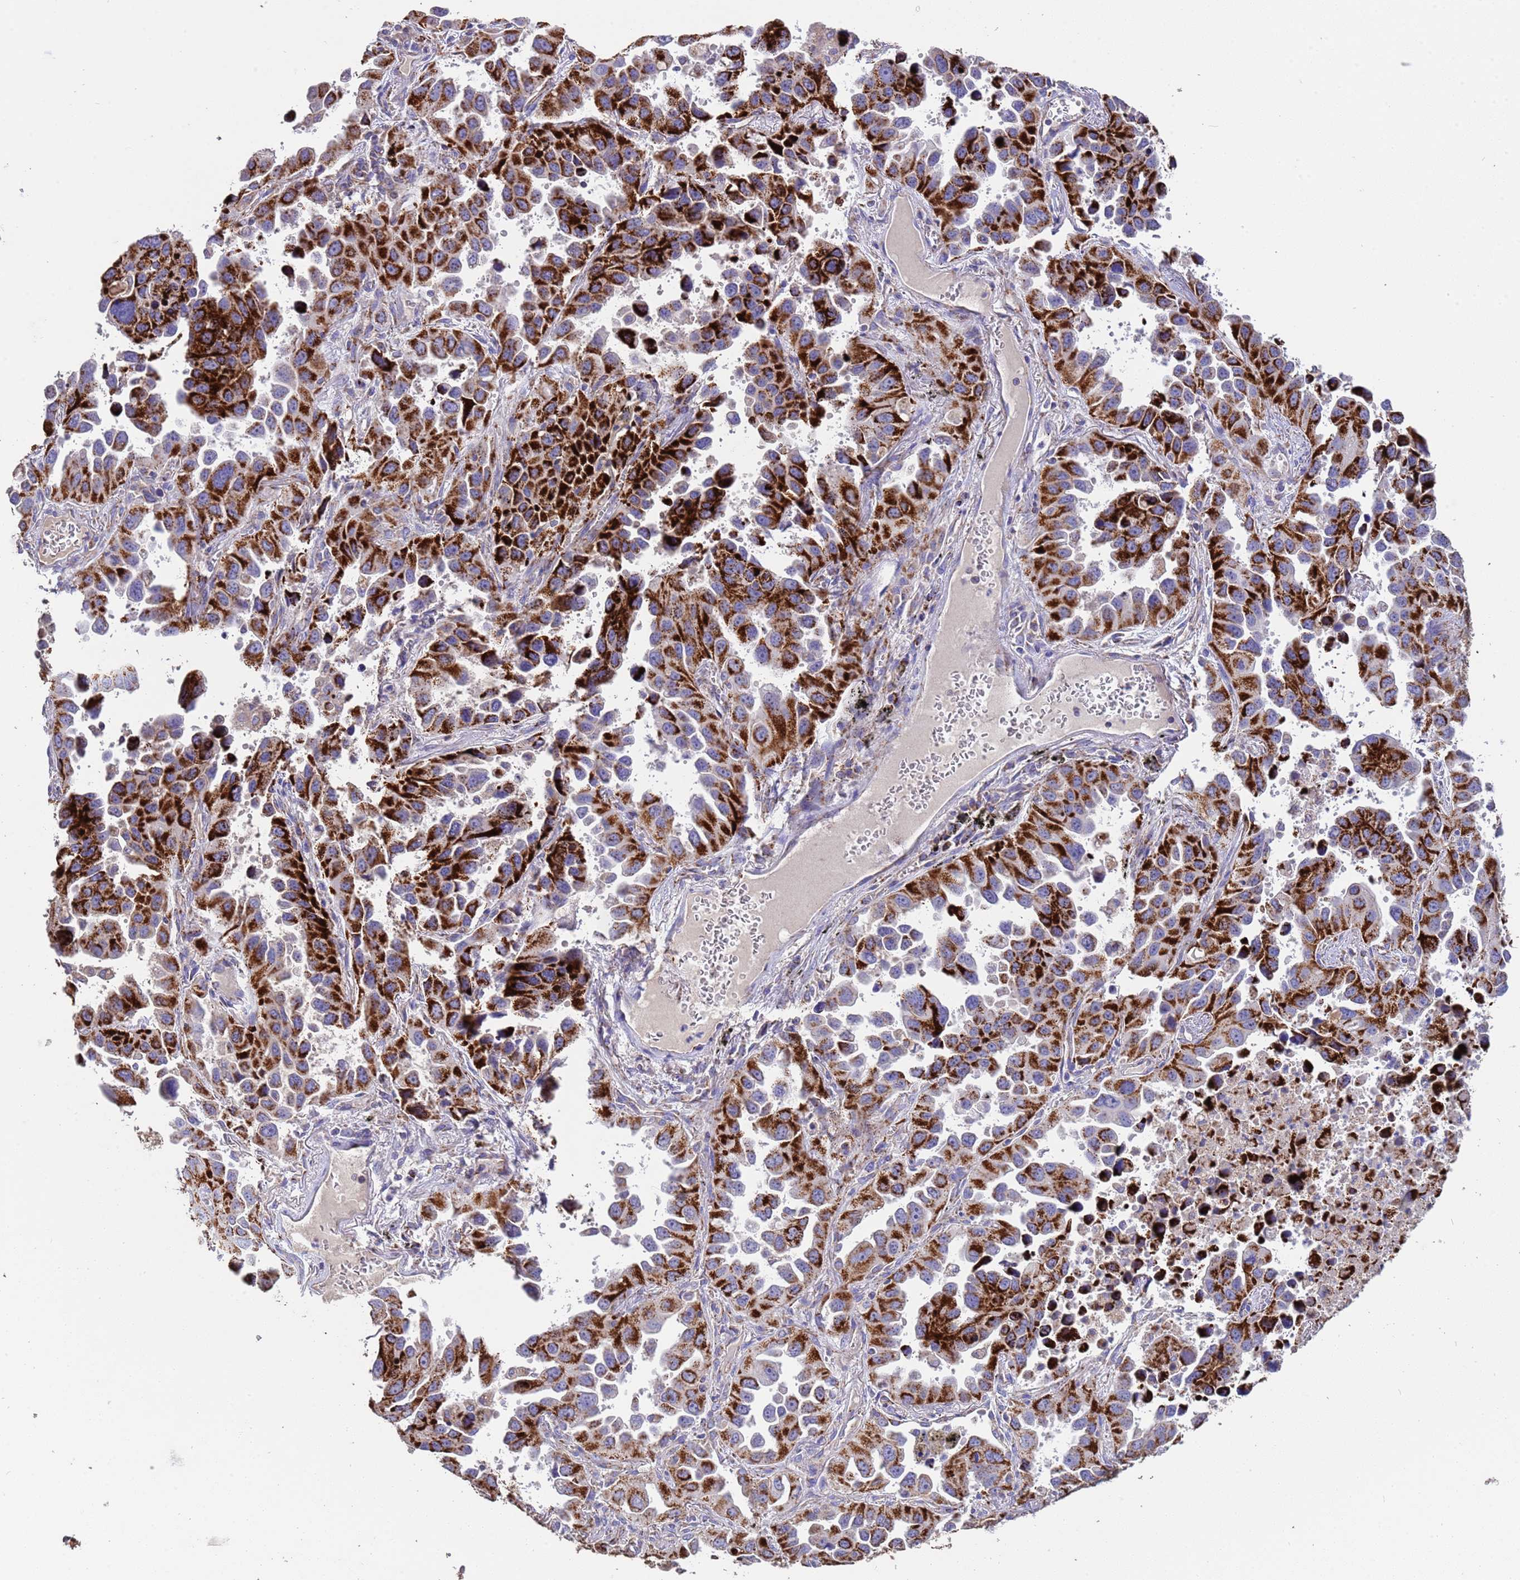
{"staining": {"intensity": "strong", "quantity": ">75%", "location": "cytoplasmic/membranous"}, "tissue": "lung cancer", "cell_type": "Tumor cells", "image_type": "cancer", "snomed": [{"axis": "morphology", "description": "Adenocarcinoma, NOS"}, {"axis": "topography", "description": "Lung"}], "caption": "DAB immunohistochemical staining of human adenocarcinoma (lung) shows strong cytoplasmic/membranous protein staining in approximately >75% of tumor cells. (DAB IHC with brightfield microscopy, high magnification).", "gene": "ZNFX1", "patient": {"sex": "male", "age": 66}}